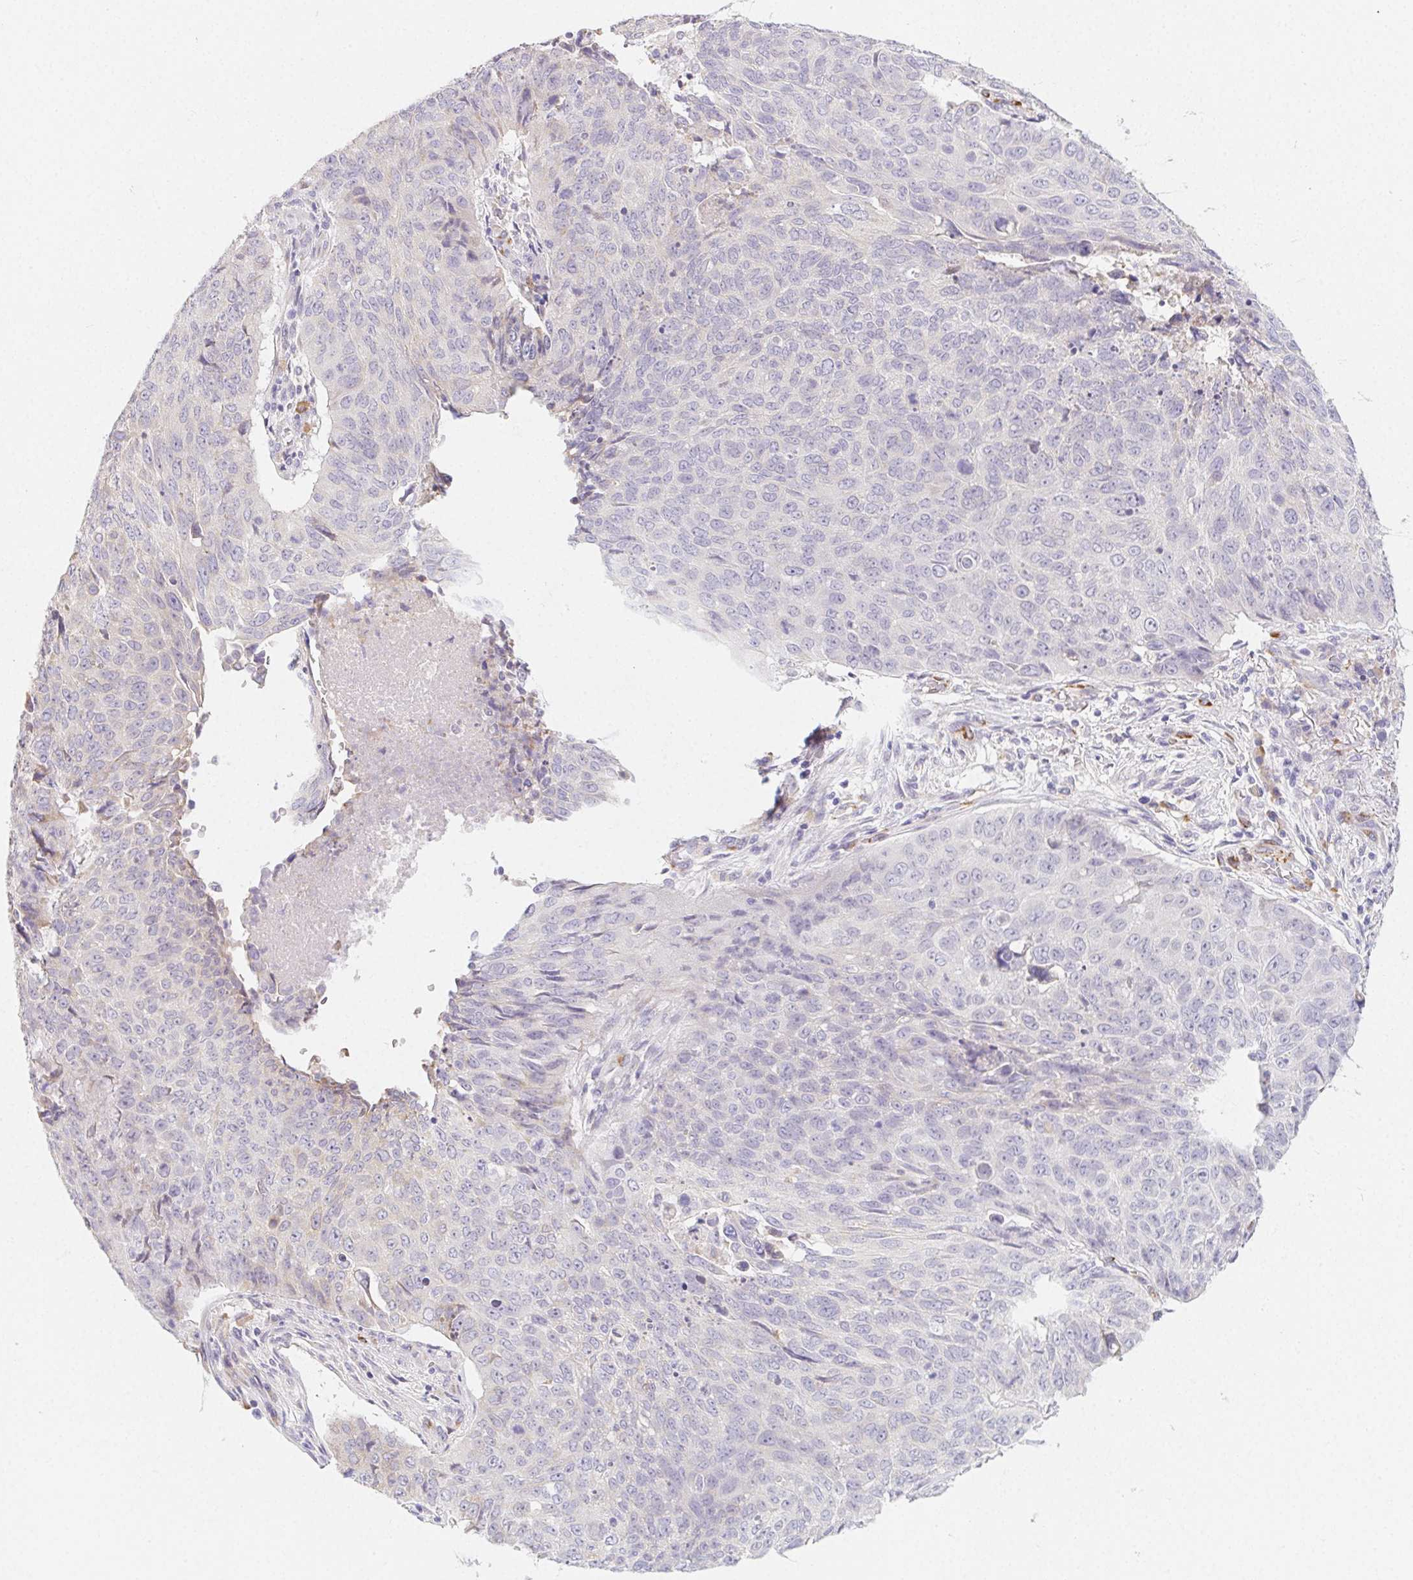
{"staining": {"intensity": "negative", "quantity": "none", "location": "none"}, "tissue": "lung cancer", "cell_type": "Tumor cells", "image_type": "cancer", "snomed": [{"axis": "morphology", "description": "Normal tissue, NOS"}, {"axis": "morphology", "description": "Squamous cell carcinoma, NOS"}, {"axis": "topography", "description": "Bronchus"}, {"axis": "topography", "description": "Lung"}], "caption": "An image of lung squamous cell carcinoma stained for a protein displays no brown staining in tumor cells.", "gene": "HRC", "patient": {"sex": "male", "age": 64}}